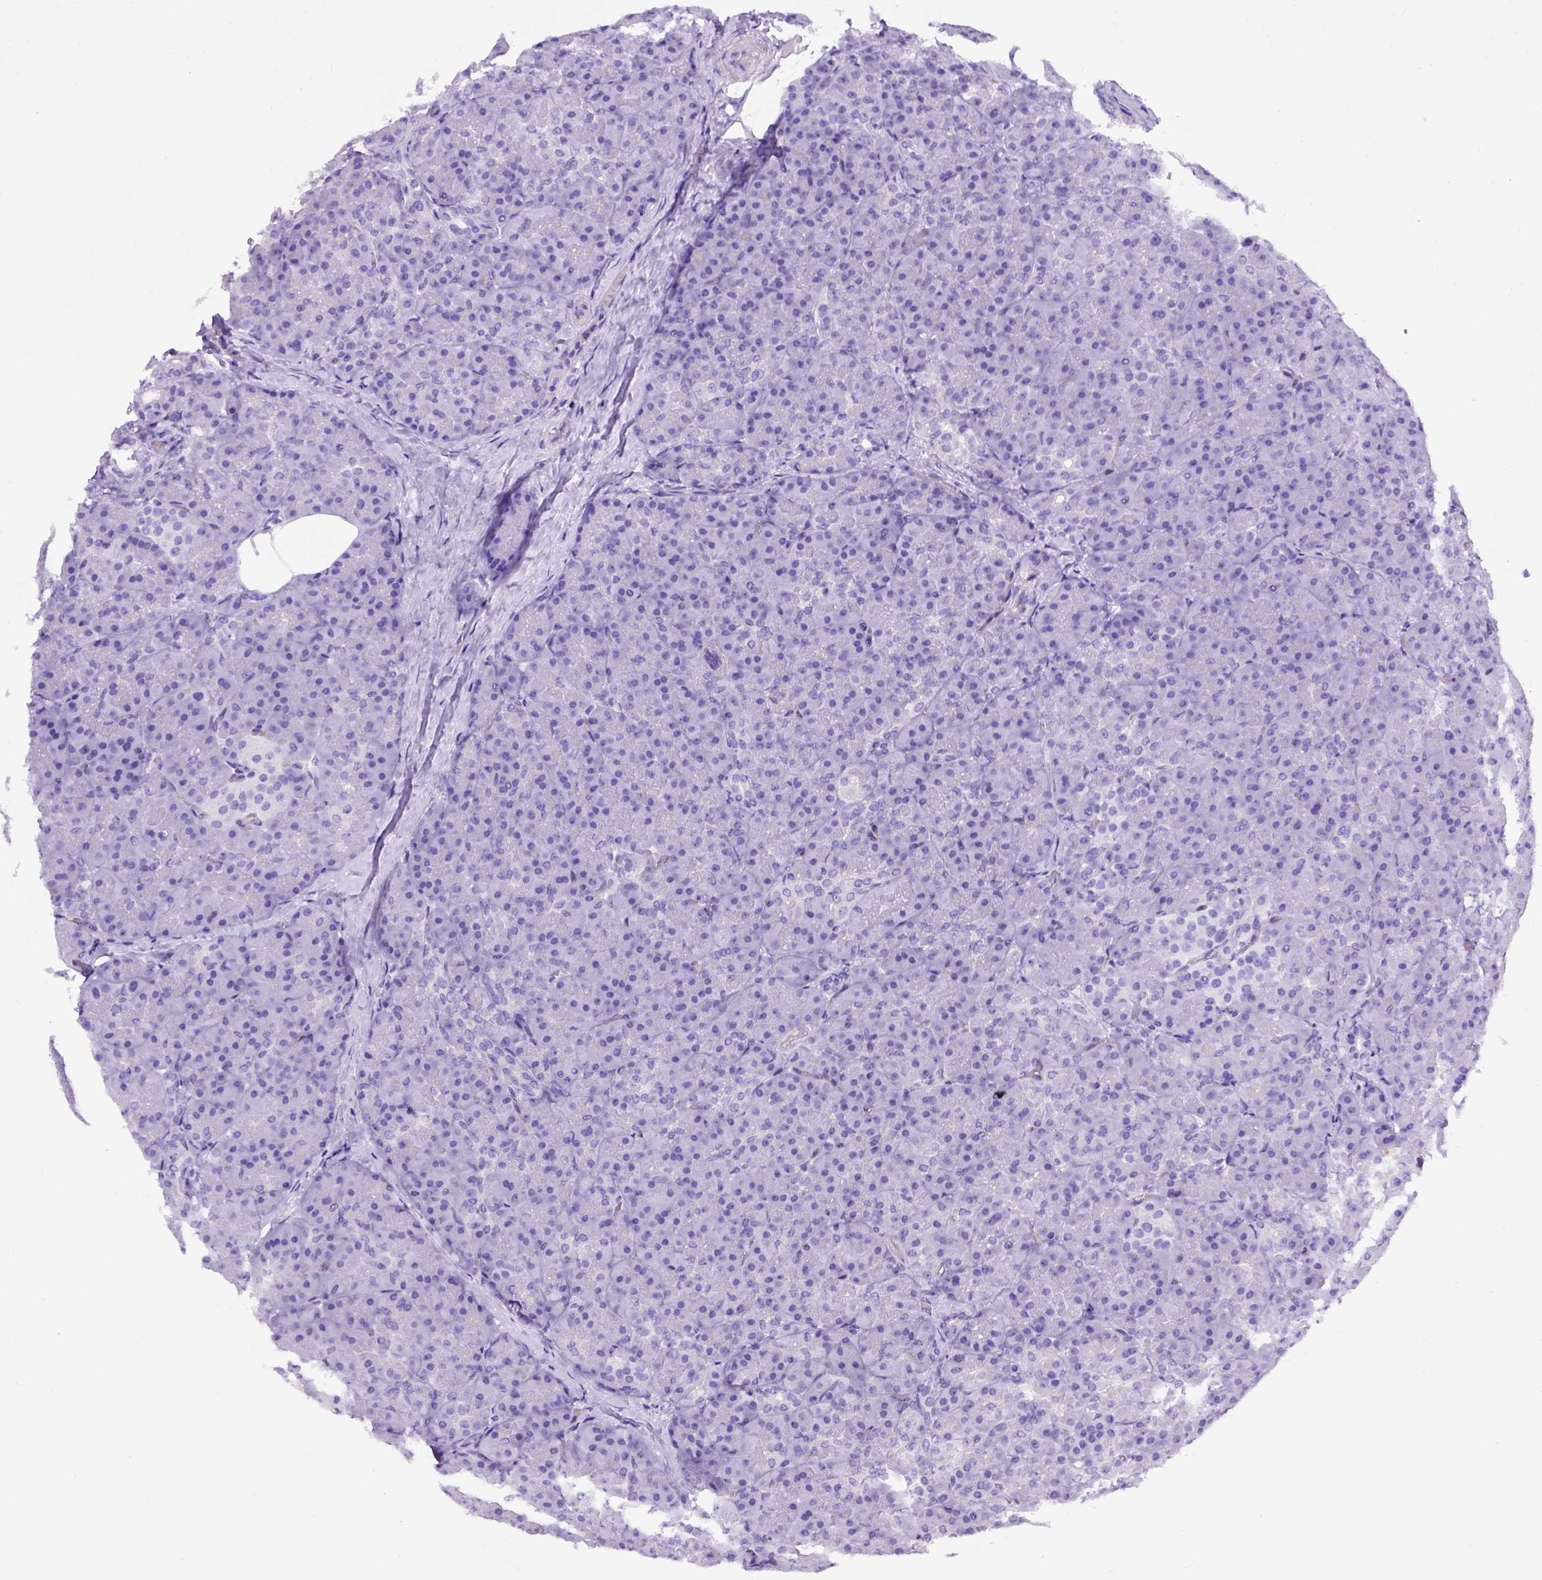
{"staining": {"intensity": "negative", "quantity": "none", "location": "none"}, "tissue": "pancreas", "cell_type": "Exocrine glandular cells", "image_type": "normal", "snomed": [{"axis": "morphology", "description": "Normal tissue, NOS"}, {"axis": "topography", "description": "Pancreas"}], "caption": "Immunohistochemistry micrograph of benign human pancreas stained for a protein (brown), which demonstrates no staining in exocrine glandular cells.", "gene": "ADAM12", "patient": {"sex": "male", "age": 57}}